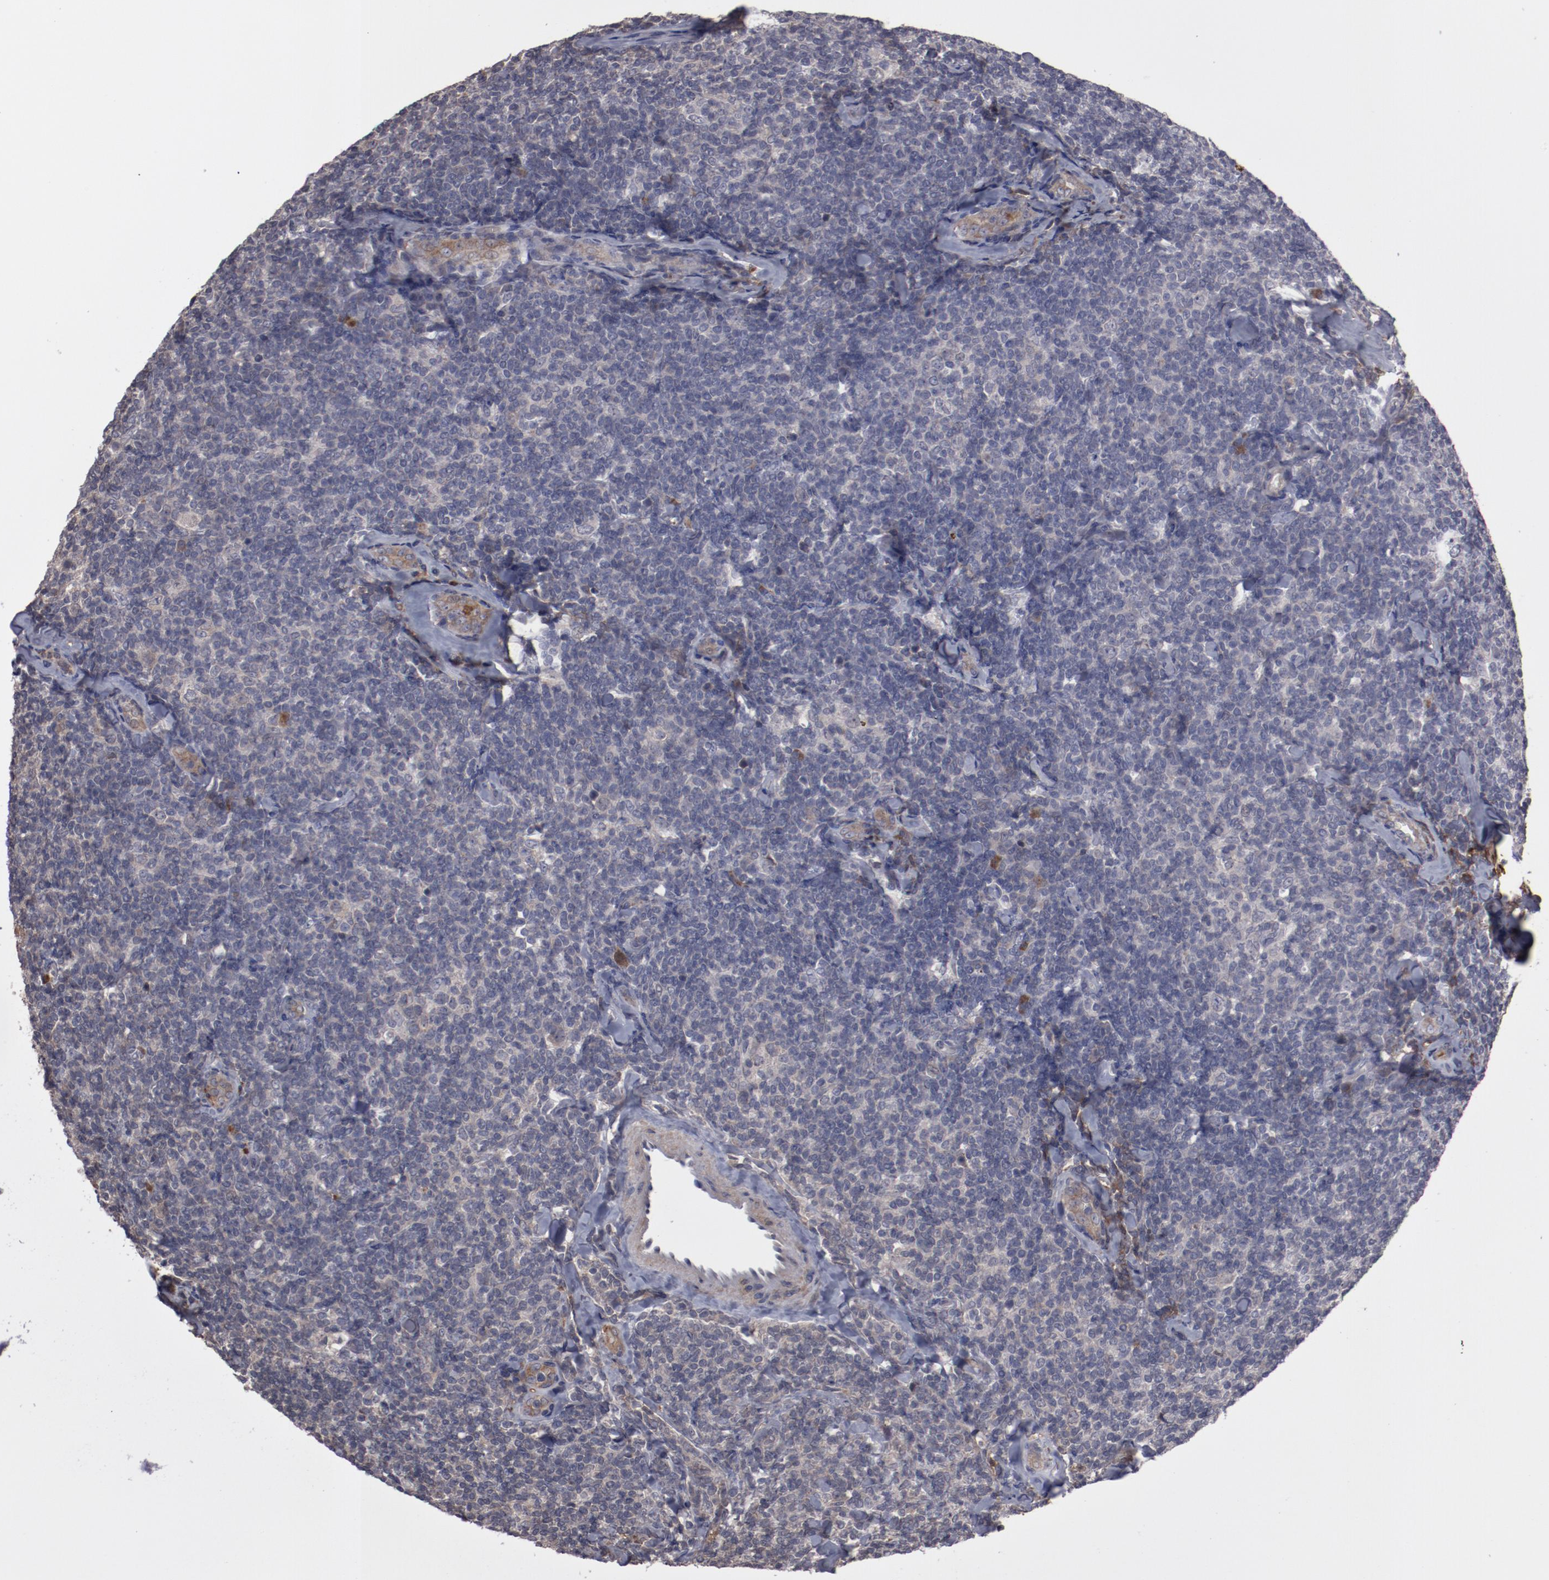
{"staining": {"intensity": "weak", "quantity": "25%-75%", "location": "cytoplasmic/membranous"}, "tissue": "lymphoma", "cell_type": "Tumor cells", "image_type": "cancer", "snomed": [{"axis": "morphology", "description": "Malignant lymphoma, non-Hodgkin's type, Low grade"}, {"axis": "topography", "description": "Lymph node"}], "caption": "Tumor cells demonstrate weak cytoplasmic/membranous positivity in approximately 25%-75% of cells in lymphoma.", "gene": "SERPINA7", "patient": {"sex": "female", "age": 56}}